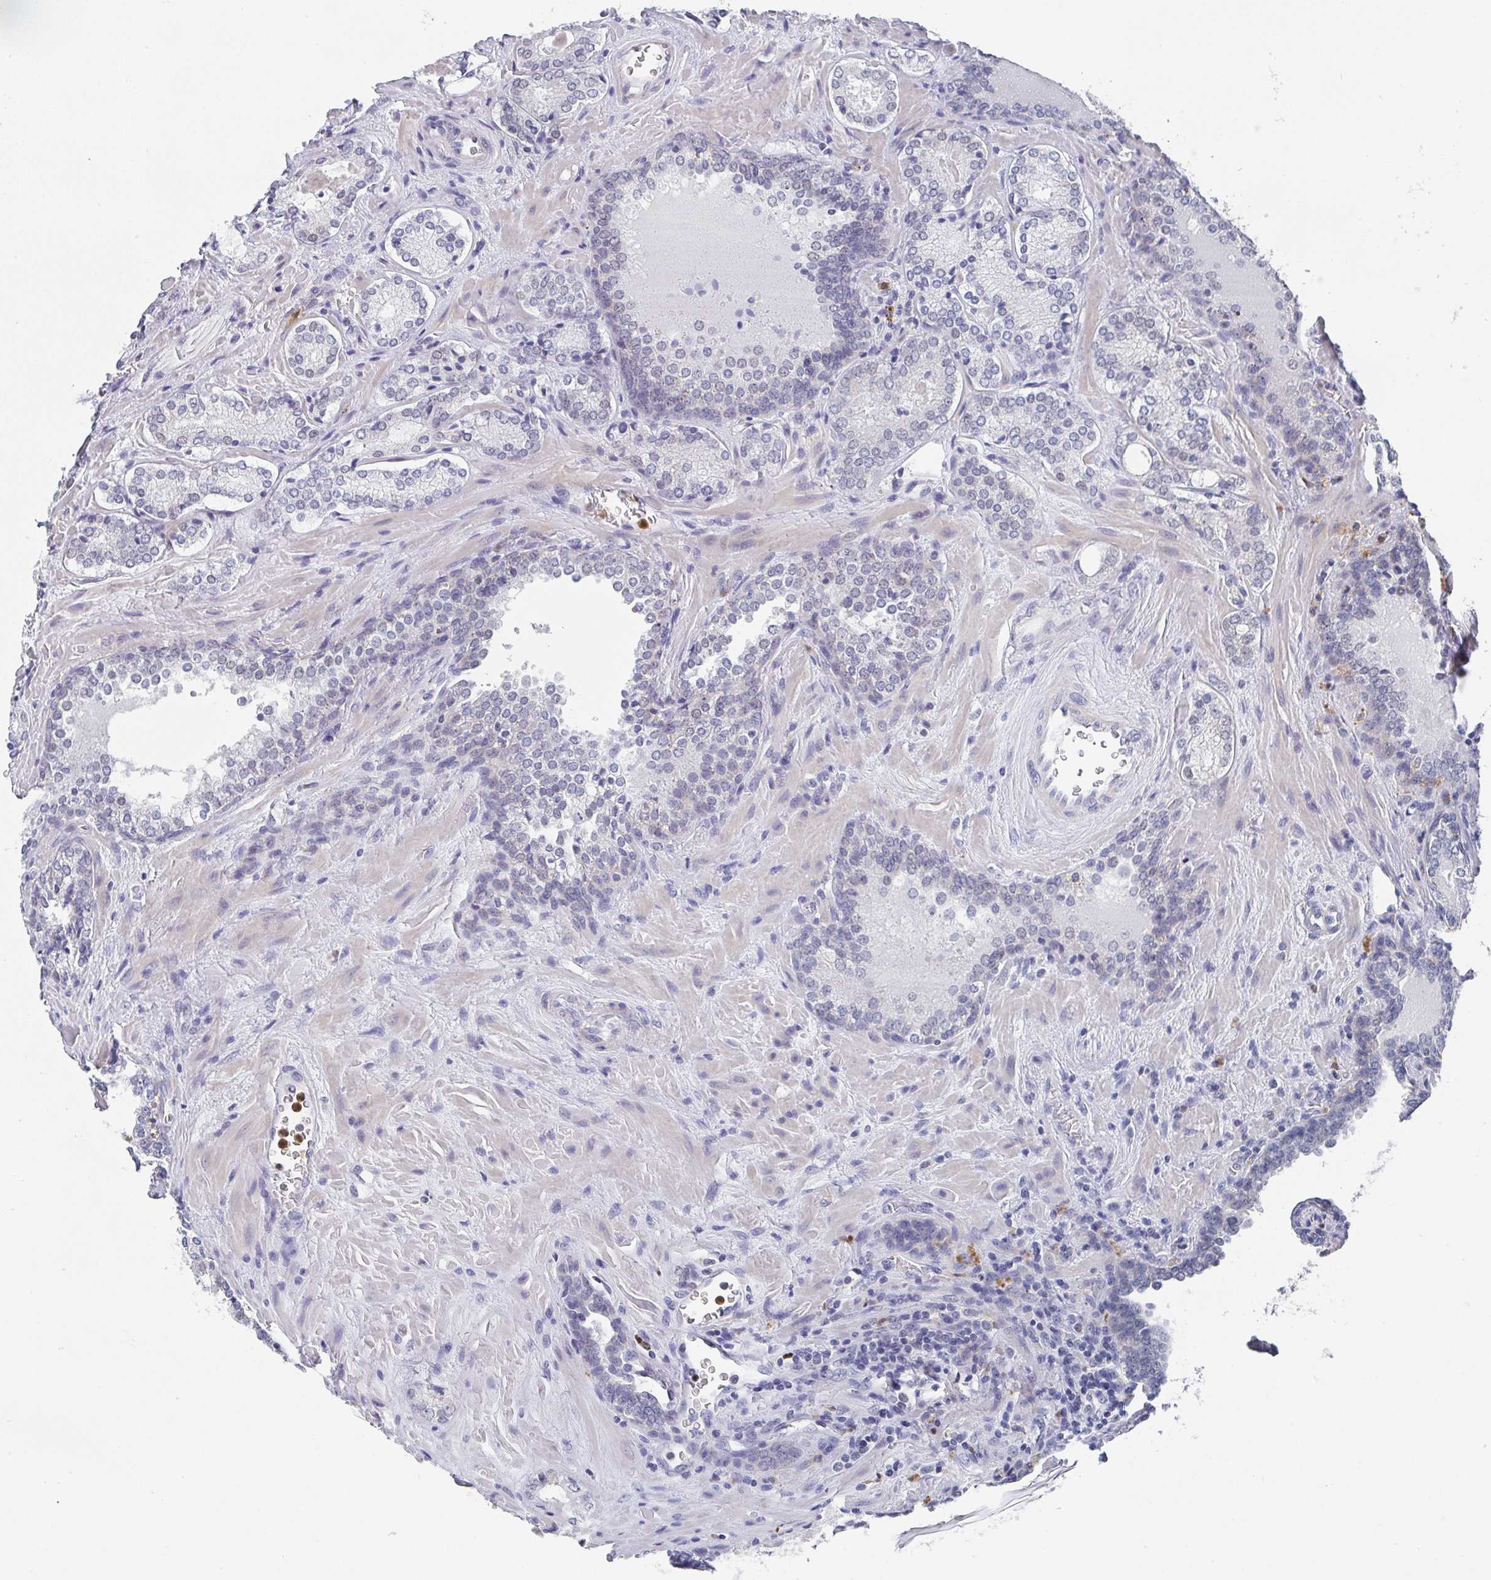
{"staining": {"intensity": "negative", "quantity": "none", "location": "none"}, "tissue": "prostate cancer", "cell_type": "Tumor cells", "image_type": "cancer", "snomed": [{"axis": "morphology", "description": "Adenocarcinoma, Low grade"}, {"axis": "topography", "description": "Prostate"}], "caption": "High power microscopy histopathology image of an immunohistochemistry (IHC) micrograph of prostate cancer, revealing no significant positivity in tumor cells.", "gene": "NCF1", "patient": {"sex": "male", "age": 62}}